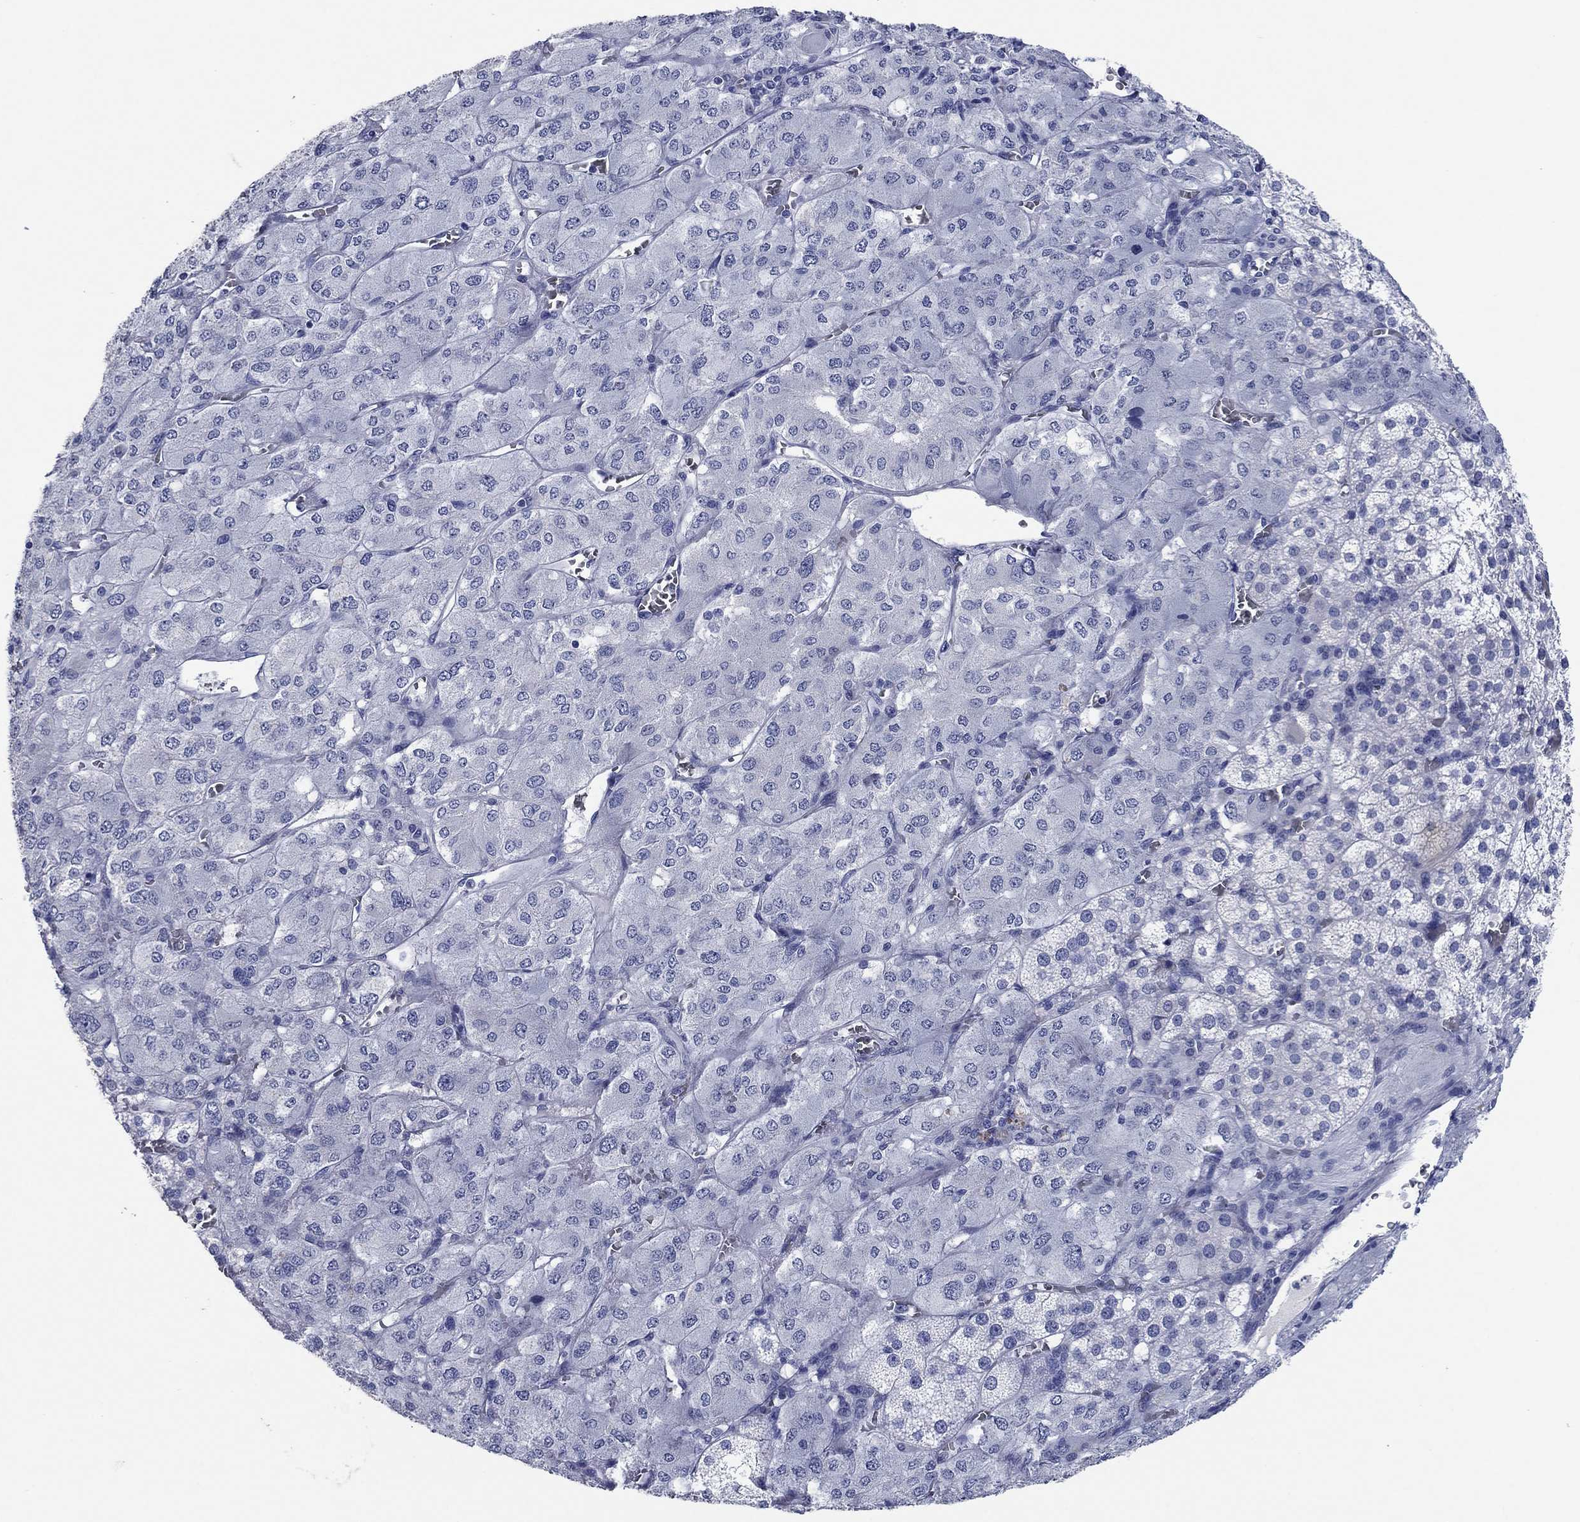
{"staining": {"intensity": "negative", "quantity": "none", "location": "none"}, "tissue": "adrenal gland", "cell_type": "Glandular cells", "image_type": "normal", "snomed": [{"axis": "morphology", "description": "Normal tissue, NOS"}, {"axis": "topography", "description": "Adrenal gland"}], "caption": "The immunohistochemistry (IHC) histopathology image has no significant expression in glandular cells of adrenal gland.", "gene": "POU5F1", "patient": {"sex": "female", "age": 60}}